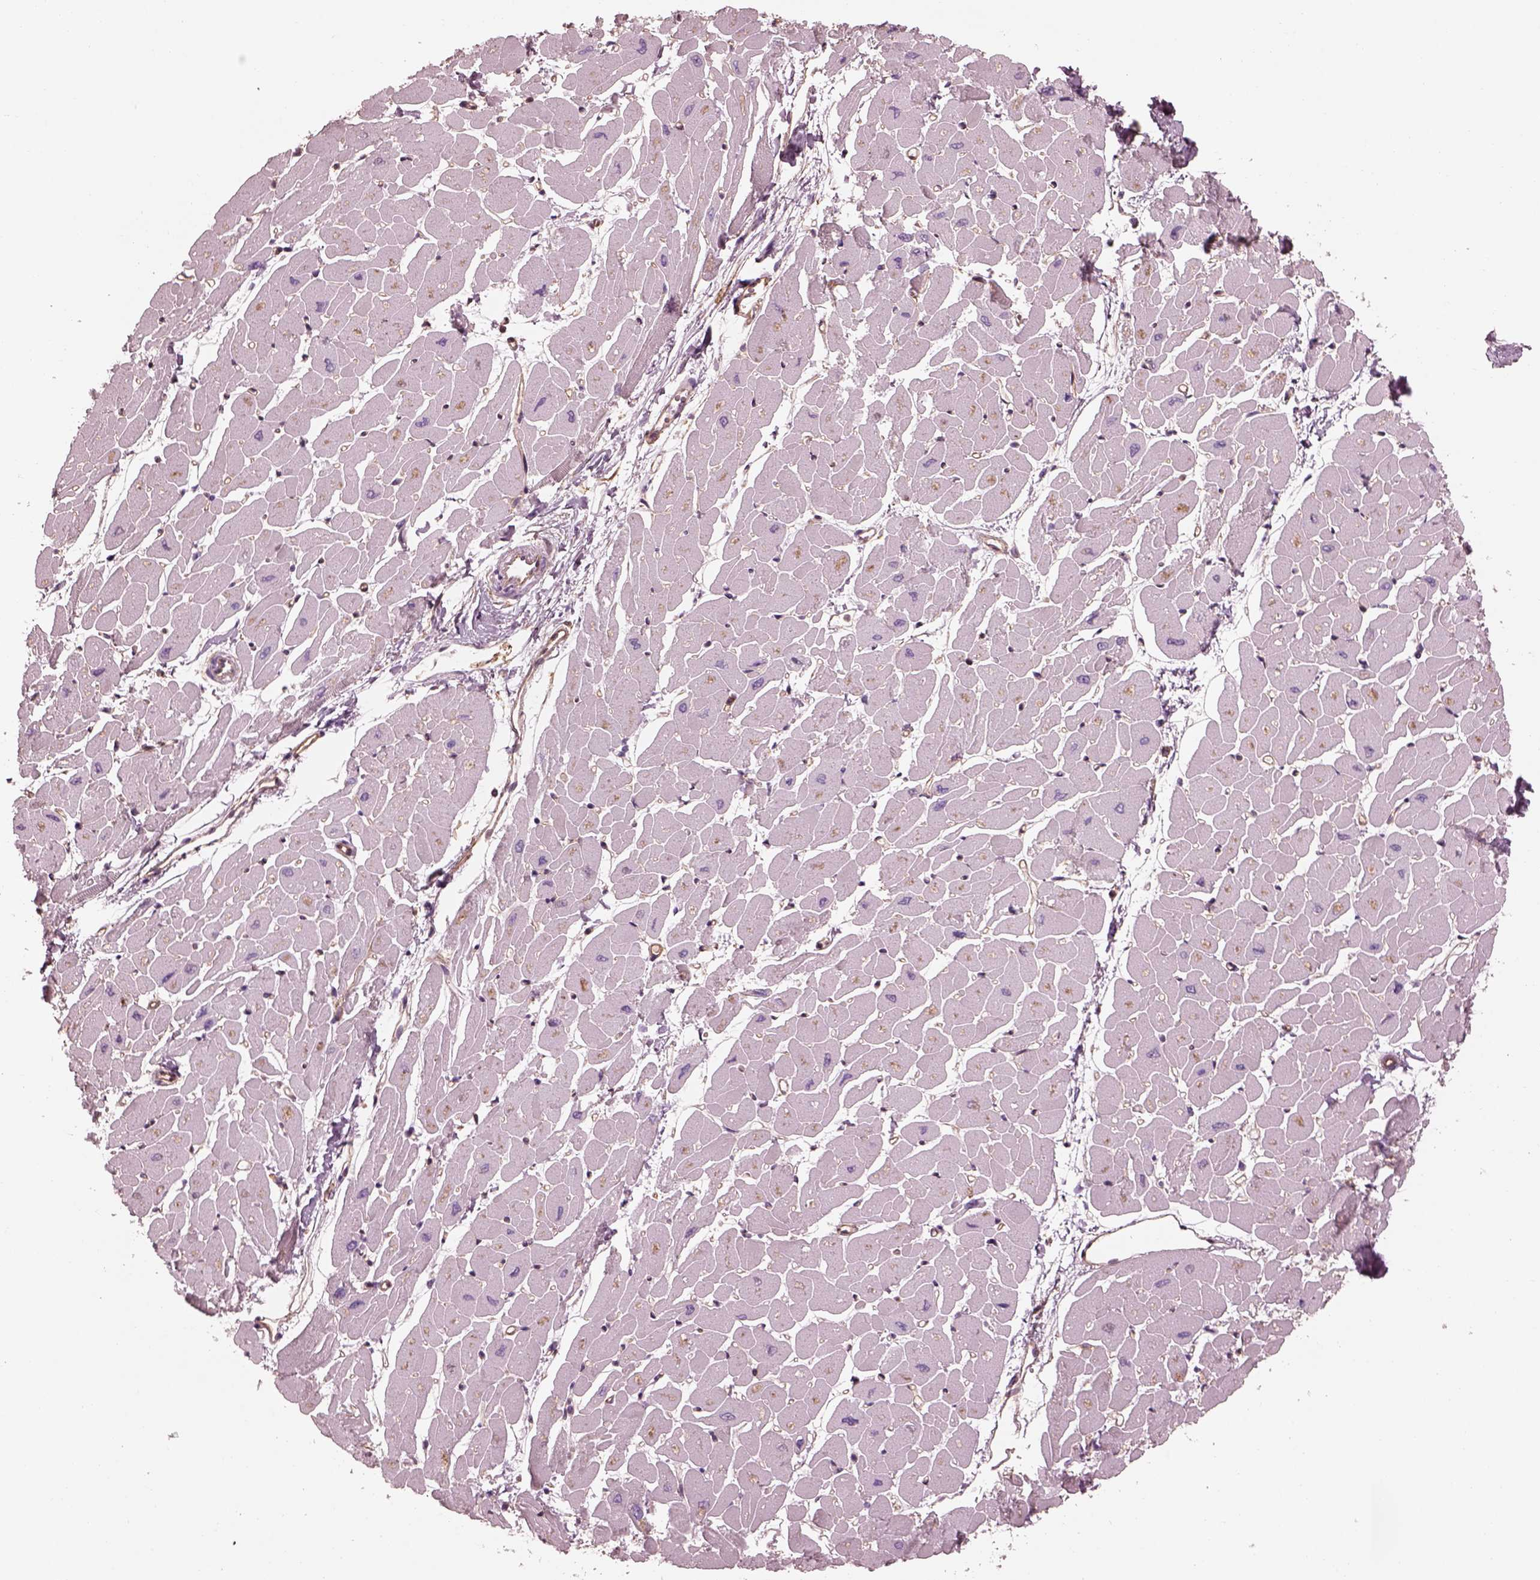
{"staining": {"intensity": "negative", "quantity": "none", "location": "none"}, "tissue": "heart muscle", "cell_type": "Cardiomyocytes", "image_type": "normal", "snomed": [{"axis": "morphology", "description": "Normal tissue, NOS"}, {"axis": "topography", "description": "Heart"}], "caption": "DAB immunohistochemical staining of unremarkable heart muscle reveals no significant staining in cardiomyocytes.", "gene": "ELAPOR1", "patient": {"sex": "male", "age": 57}}